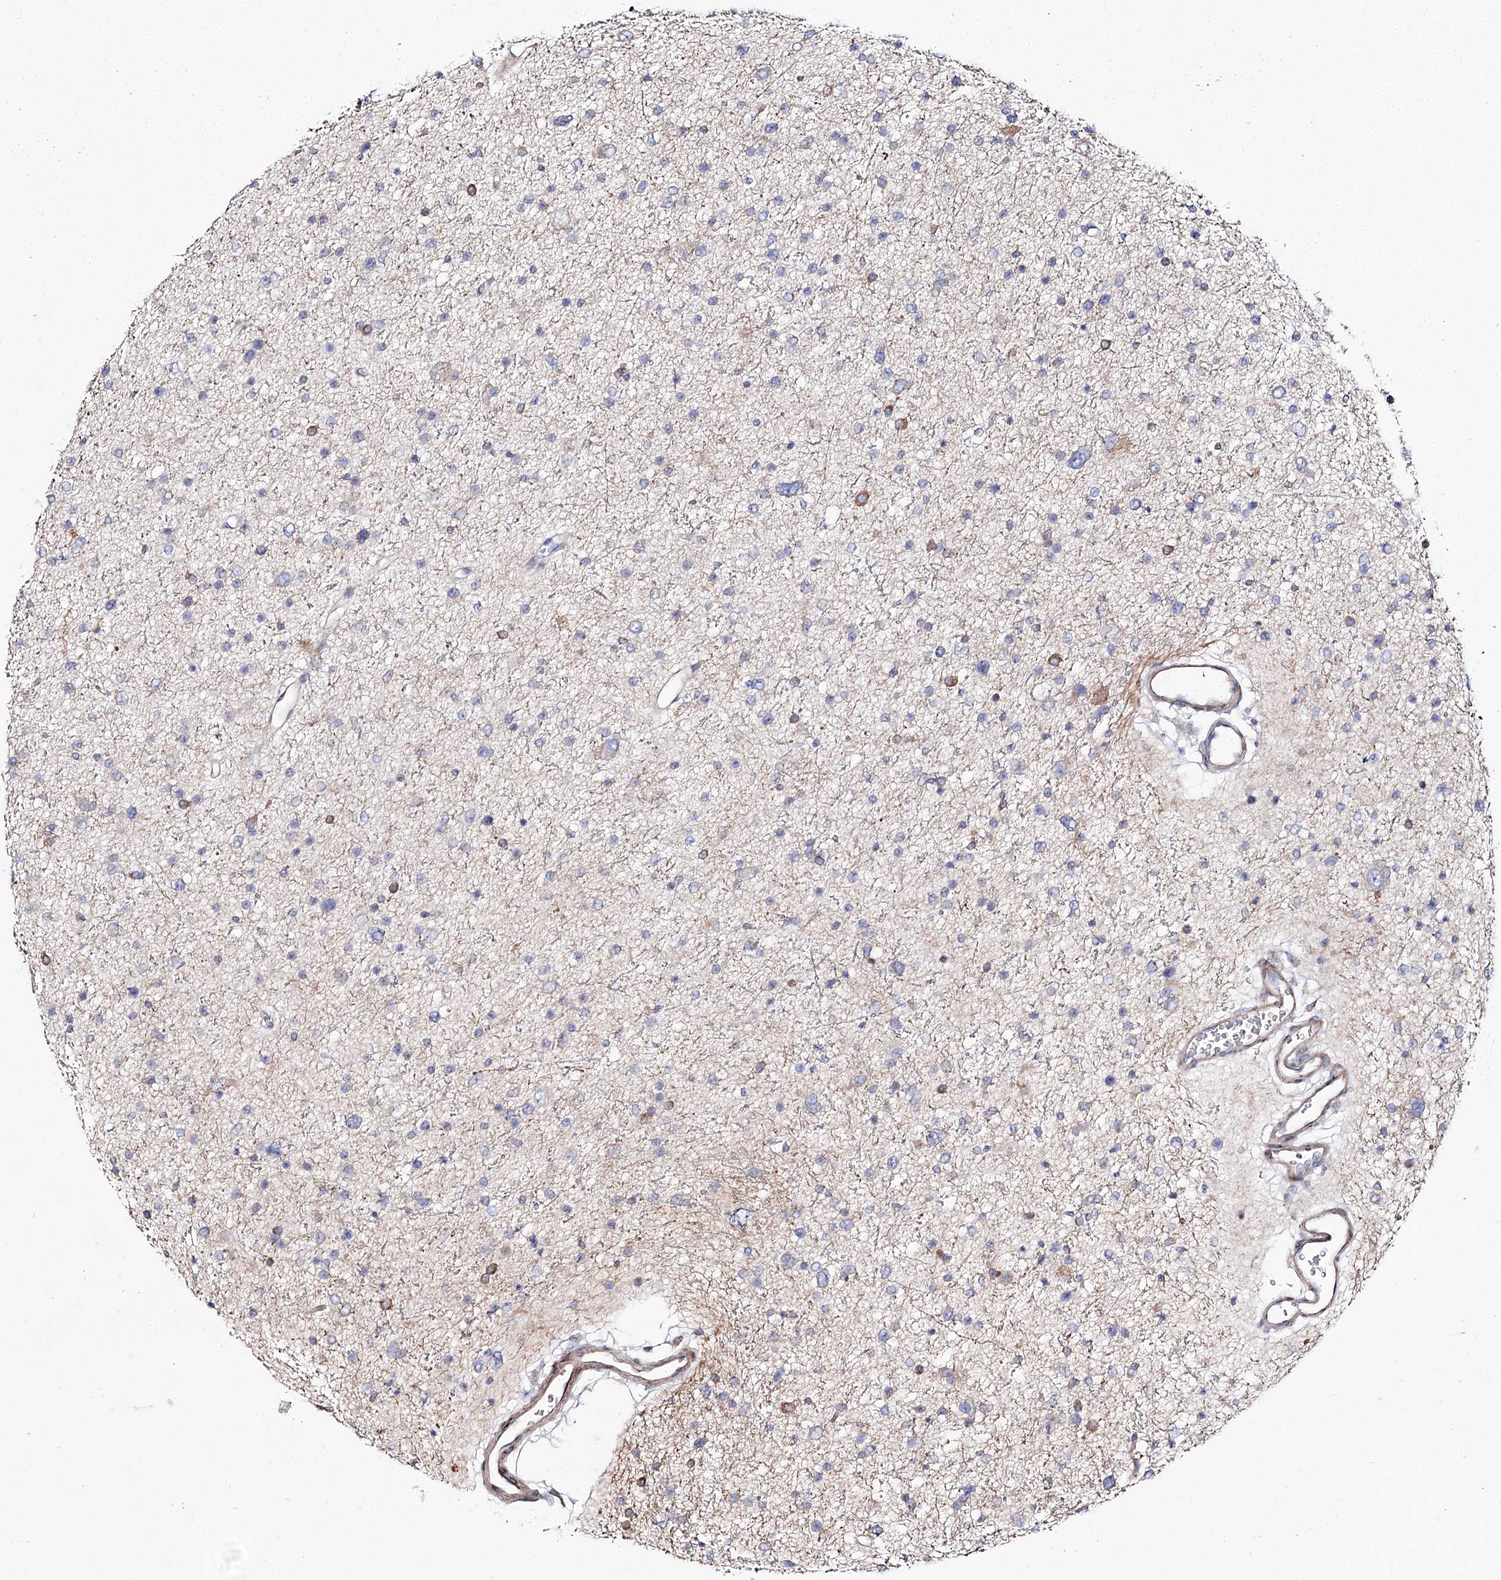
{"staining": {"intensity": "negative", "quantity": "none", "location": "none"}, "tissue": "glioma", "cell_type": "Tumor cells", "image_type": "cancer", "snomed": [{"axis": "morphology", "description": "Glioma, malignant, Low grade"}, {"axis": "topography", "description": "Brain"}], "caption": "Tumor cells are negative for protein expression in human glioma.", "gene": "ARHGAP32", "patient": {"sex": "female", "age": 37}}